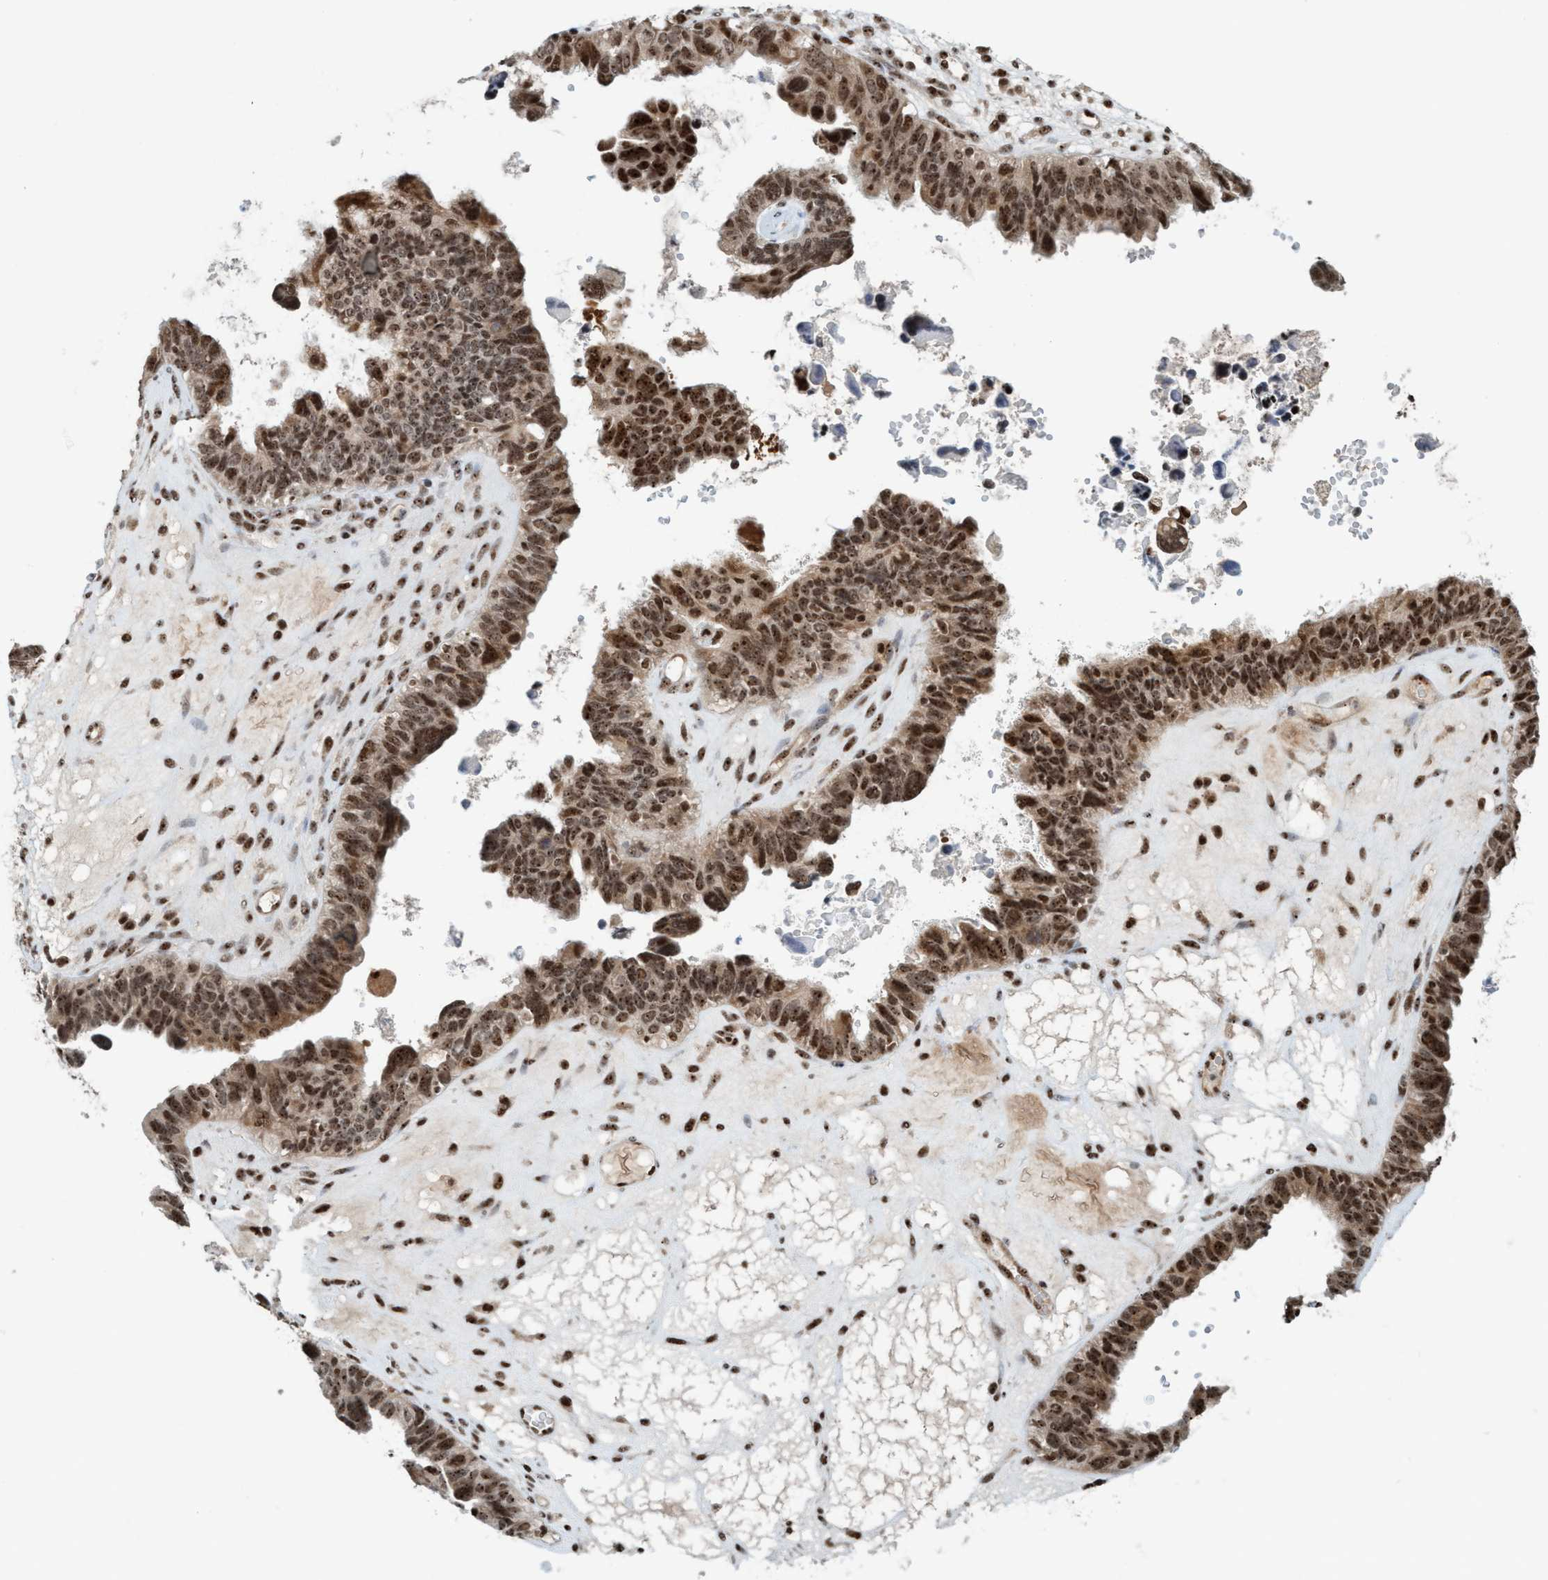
{"staining": {"intensity": "strong", "quantity": ">75%", "location": "nuclear"}, "tissue": "ovarian cancer", "cell_type": "Tumor cells", "image_type": "cancer", "snomed": [{"axis": "morphology", "description": "Cystadenocarcinoma, serous, NOS"}, {"axis": "topography", "description": "Ovary"}], "caption": "Tumor cells show strong nuclear positivity in about >75% of cells in ovarian cancer.", "gene": "SMCR8", "patient": {"sex": "female", "age": 79}}